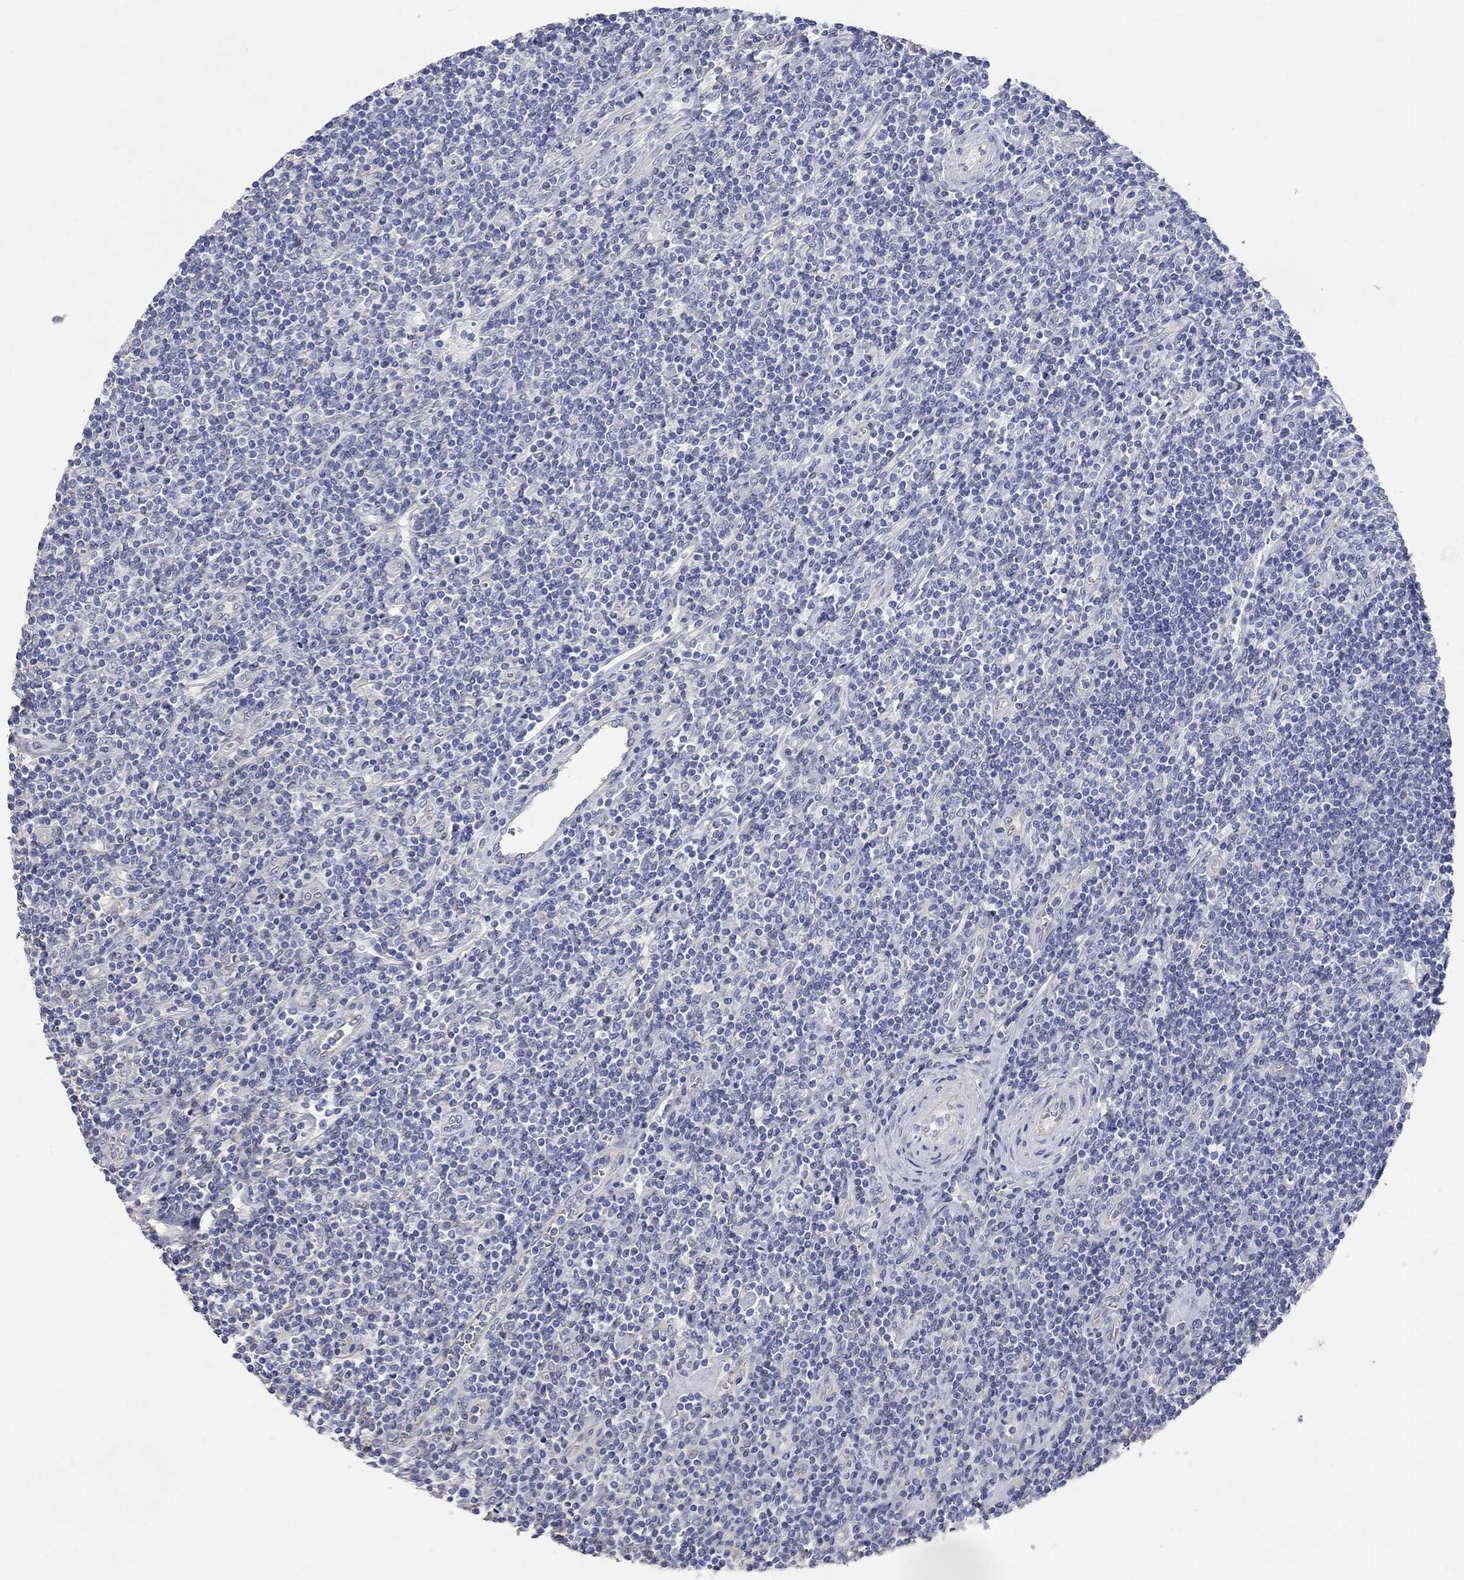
{"staining": {"intensity": "negative", "quantity": "none", "location": "none"}, "tissue": "lymphoma", "cell_type": "Tumor cells", "image_type": "cancer", "snomed": [{"axis": "morphology", "description": "Hodgkin's disease, NOS"}, {"axis": "topography", "description": "Lymph node"}], "caption": "DAB immunohistochemical staining of lymphoma shows no significant staining in tumor cells. Nuclei are stained in blue.", "gene": "AOX1", "patient": {"sex": "male", "age": 40}}